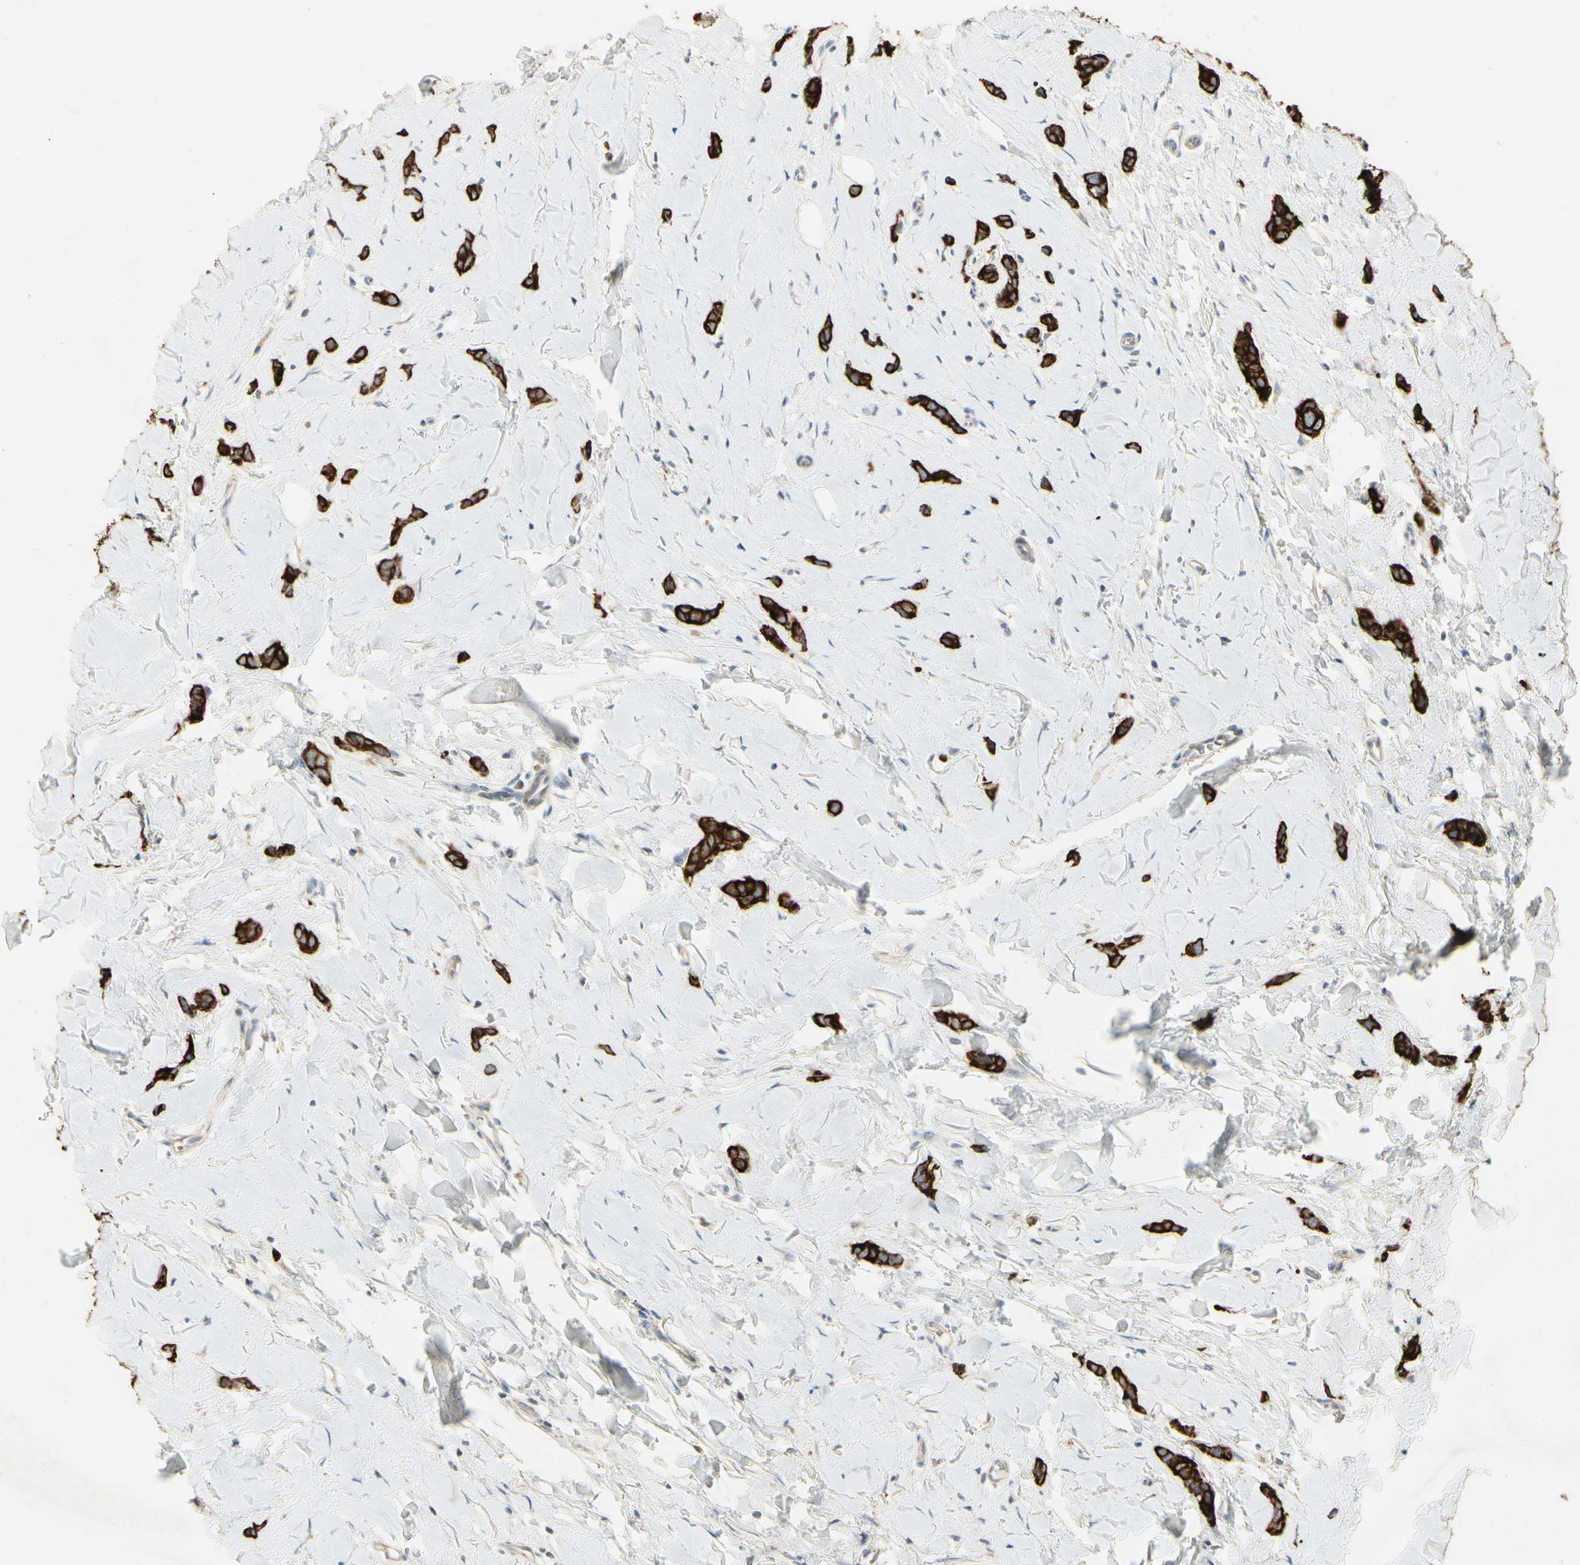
{"staining": {"intensity": "strong", "quantity": ">75%", "location": "cytoplasmic/membranous"}, "tissue": "breast cancer", "cell_type": "Tumor cells", "image_type": "cancer", "snomed": [{"axis": "morphology", "description": "Lobular carcinoma"}, {"axis": "topography", "description": "Skin"}, {"axis": "topography", "description": "Breast"}], "caption": "This image demonstrates IHC staining of human breast cancer, with high strong cytoplasmic/membranous expression in about >75% of tumor cells.", "gene": "SKIL", "patient": {"sex": "female", "age": 46}}